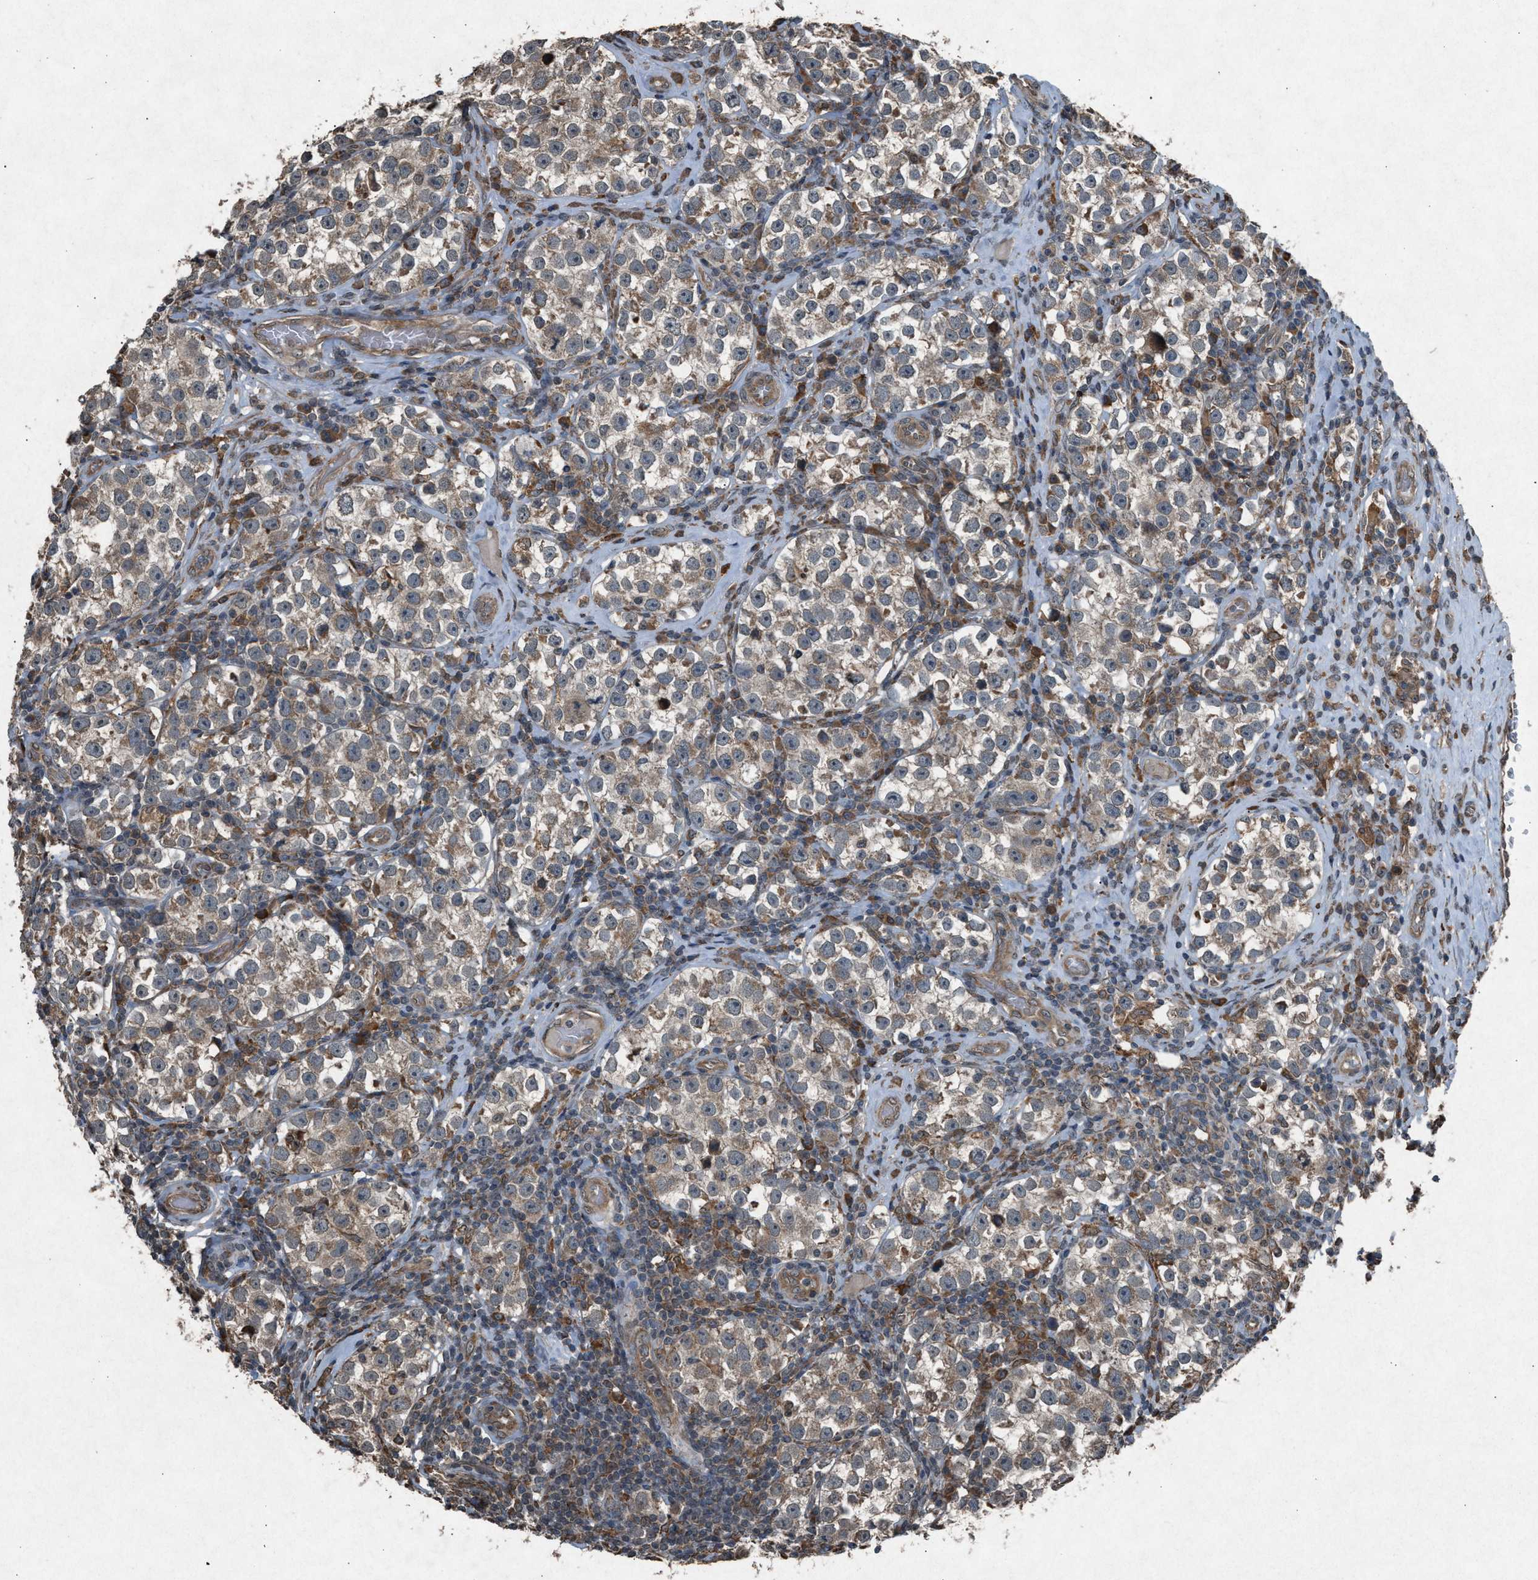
{"staining": {"intensity": "weak", "quantity": ">75%", "location": "cytoplasmic/membranous"}, "tissue": "testis cancer", "cell_type": "Tumor cells", "image_type": "cancer", "snomed": [{"axis": "morphology", "description": "Normal tissue, NOS"}, {"axis": "morphology", "description": "Seminoma, NOS"}, {"axis": "topography", "description": "Testis"}], "caption": "The image shows a brown stain indicating the presence of a protein in the cytoplasmic/membranous of tumor cells in testis cancer (seminoma).", "gene": "CALR", "patient": {"sex": "male", "age": 43}}